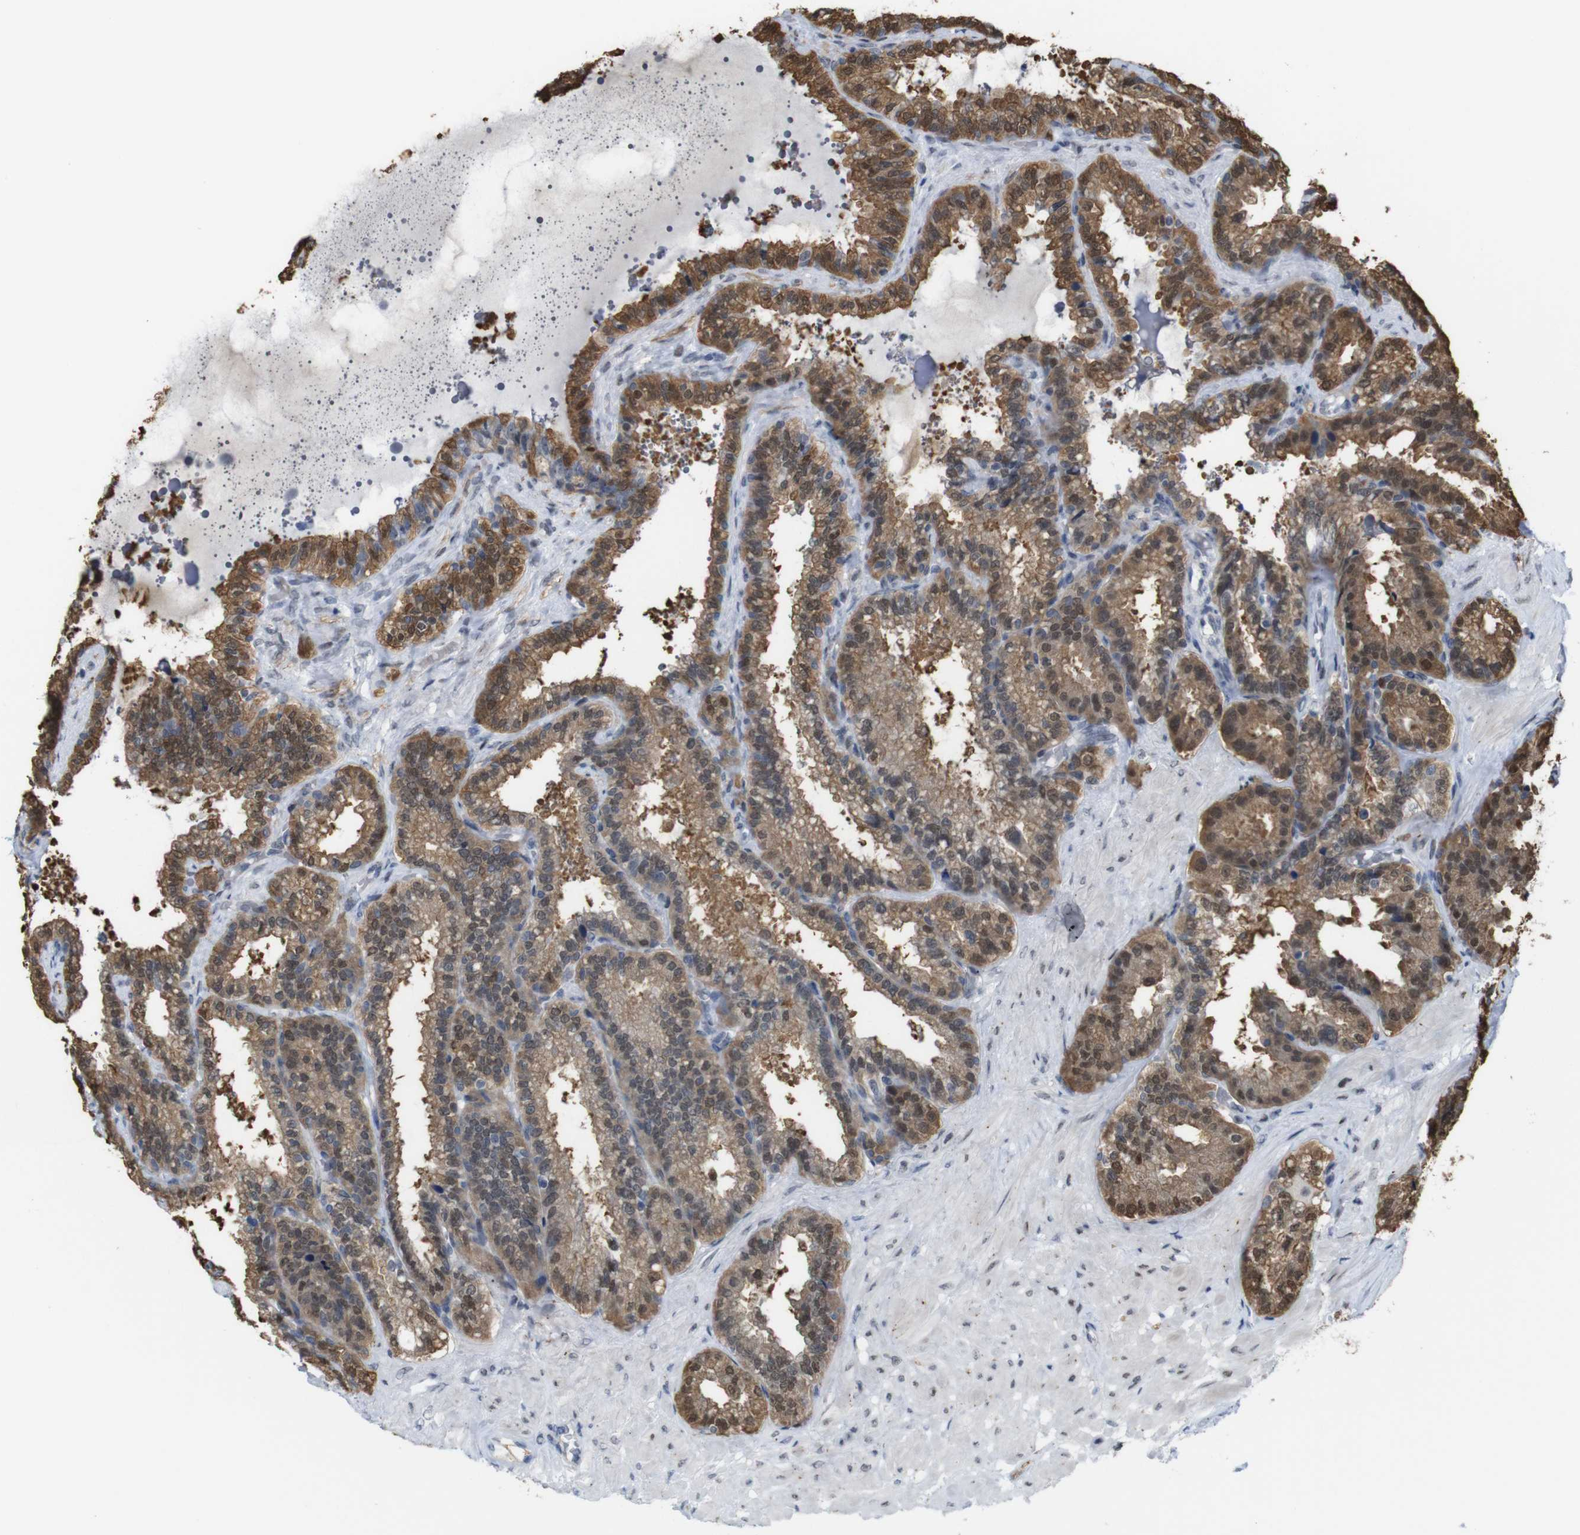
{"staining": {"intensity": "moderate", "quantity": ">75%", "location": "cytoplasmic/membranous,nuclear"}, "tissue": "seminal vesicle", "cell_type": "Glandular cells", "image_type": "normal", "snomed": [{"axis": "morphology", "description": "Normal tissue, NOS"}, {"axis": "topography", "description": "Seminal veicle"}], "caption": "High-magnification brightfield microscopy of normal seminal vesicle stained with DAB (brown) and counterstained with hematoxylin (blue). glandular cells exhibit moderate cytoplasmic/membranous,nuclear expression is appreciated in about>75% of cells. The protein is stained brown, and the nuclei are stained in blue (DAB IHC with brightfield microscopy, high magnification).", "gene": "PNMA8A", "patient": {"sex": "male", "age": 46}}